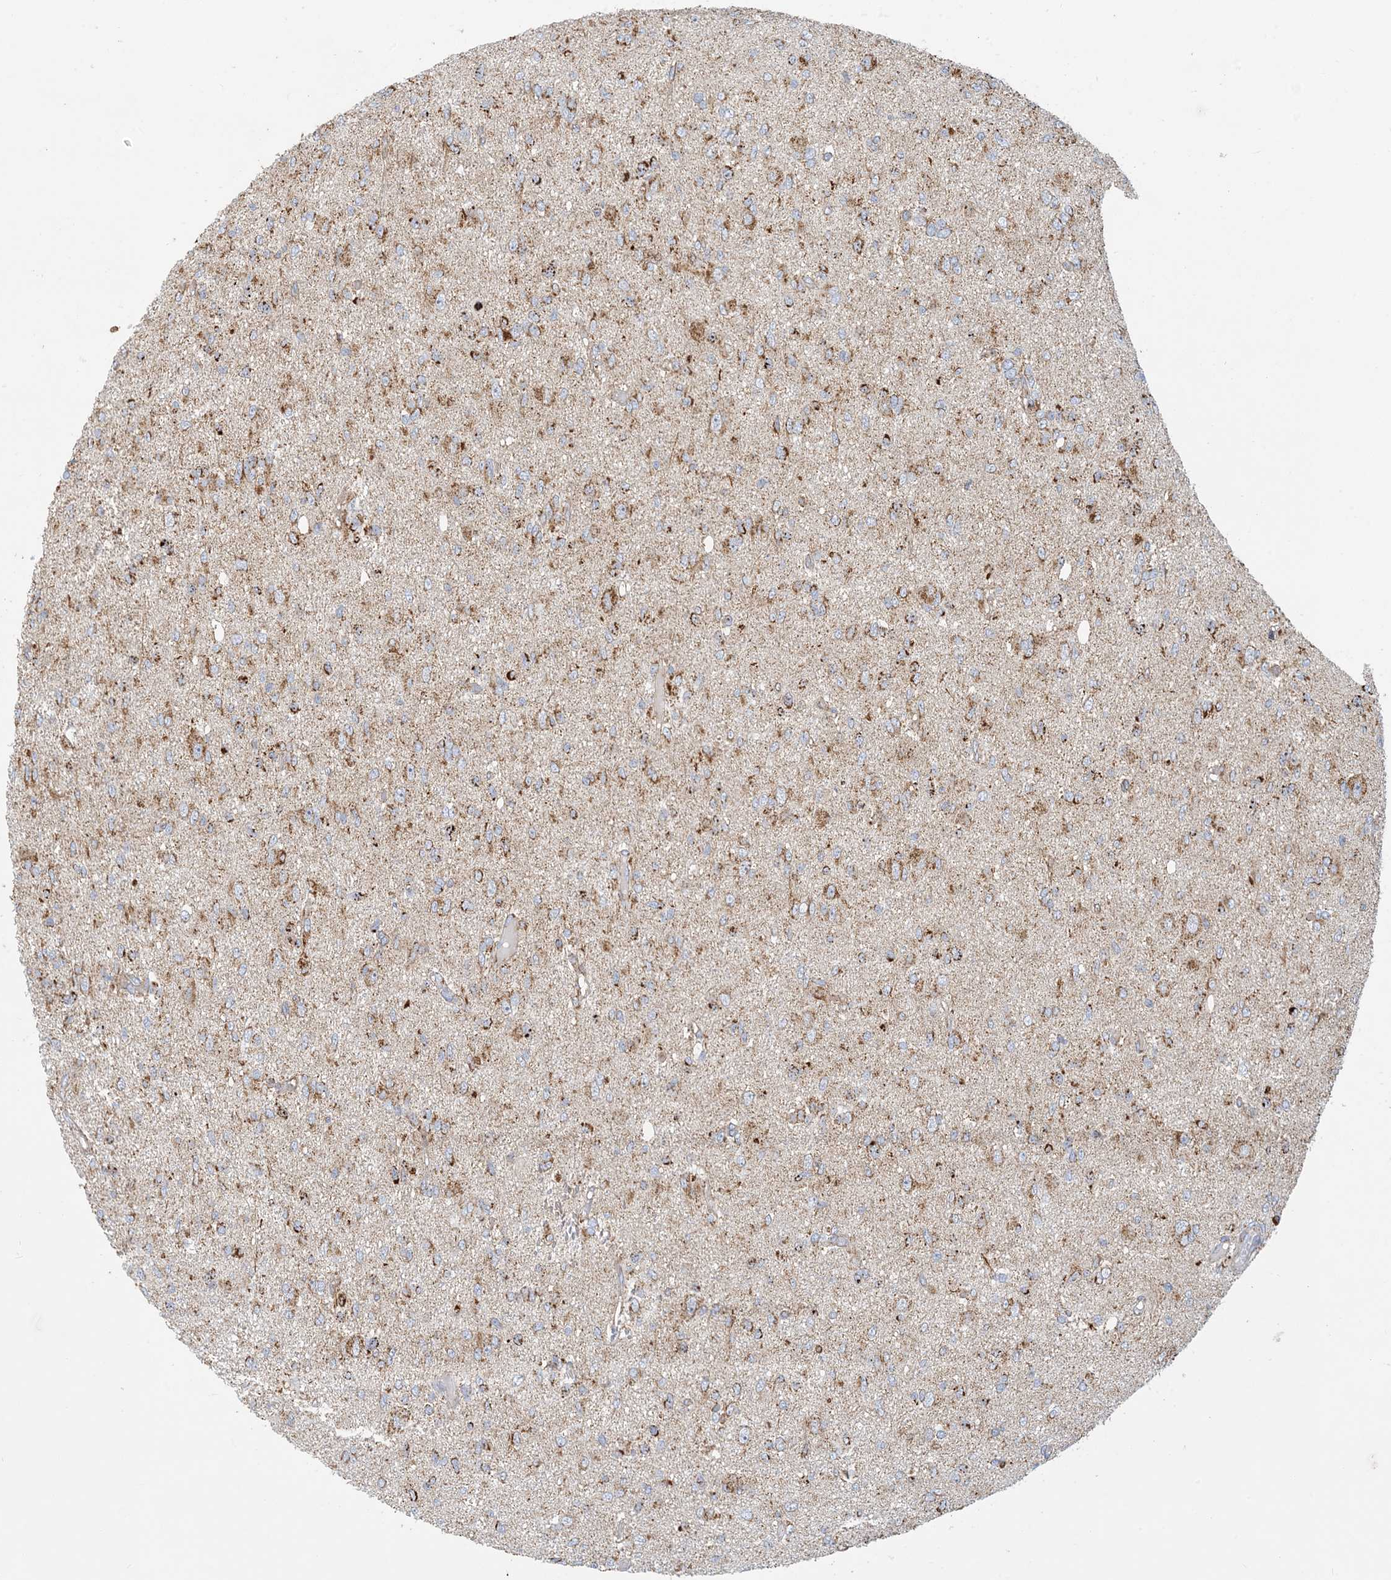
{"staining": {"intensity": "moderate", "quantity": ">75%", "location": "cytoplasmic/membranous"}, "tissue": "glioma", "cell_type": "Tumor cells", "image_type": "cancer", "snomed": [{"axis": "morphology", "description": "Glioma, malignant, High grade"}, {"axis": "topography", "description": "Brain"}], "caption": "An immunohistochemistry (IHC) histopathology image of neoplastic tissue is shown. Protein staining in brown shows moderate cytoplasmic/membranous positivity in glioma within tumor cells. Using DAB (brown) and hematoxylin (blue) stains, captured at high magnification using brightfield microscopy.", "gene": "COA3", "patient": {"sex": "female", "age": 59}}